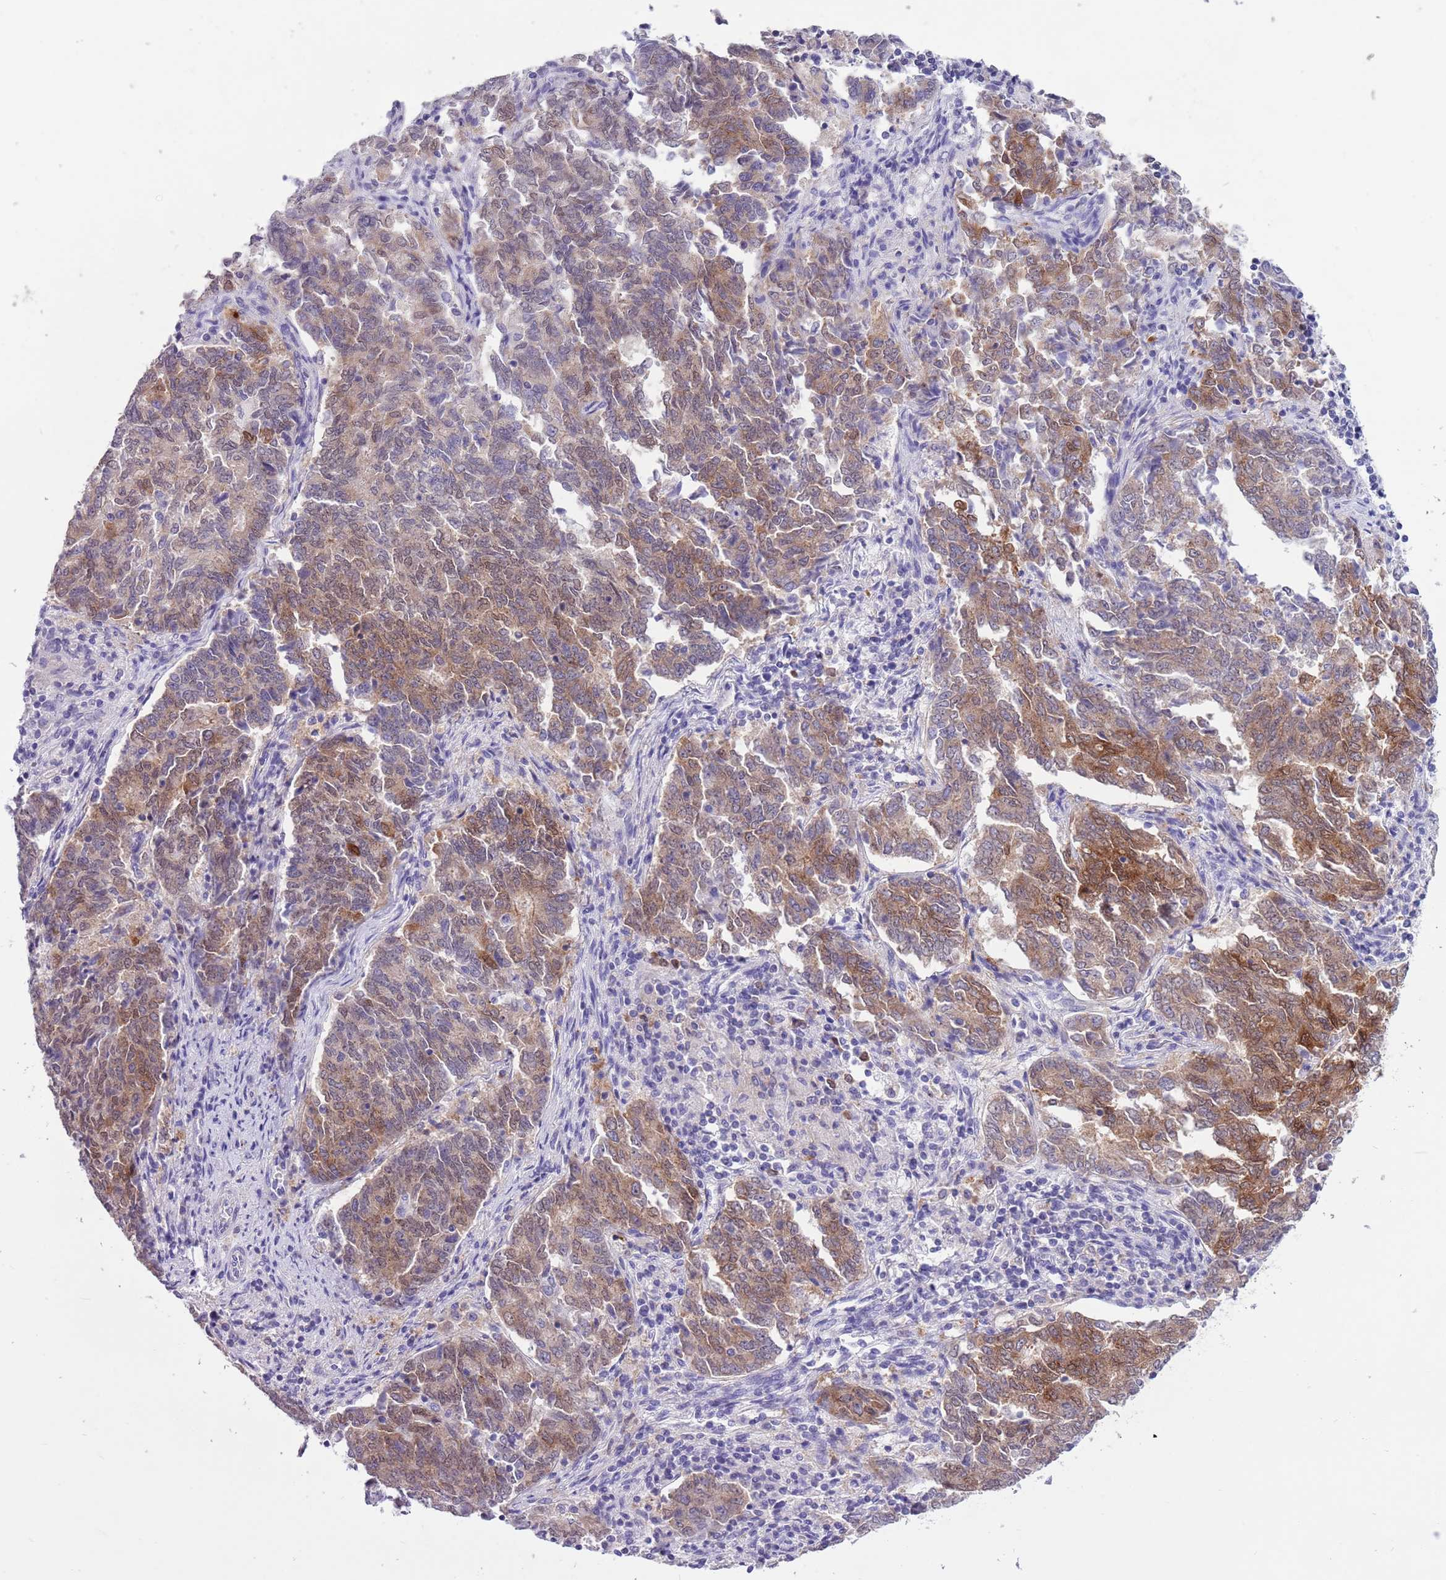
{"staining": {"intensity": "moderate", "quantity": "25%-75%", "location": "cytoplasmic/membranous"}, "tissue": "endometrial cancer", "cell_type": "Tumor cells", "image_type": "cancer", "snomed": [{"axis": "morphology", "description": "Adenocarcinoma, NOS"}, {"axis": "topography", "description": "Endometrium"}], "caption": "Endometrial cancer (adenocarcinoma) was stained to show a protein in brown. There is medium levels of moderate cytoplasmic/membranous staining in about 25%-75% of tumor cells. The staining is performed using DAB brown chromogen to label protein expression. The nuclei are counter-stained blue using hematoxylin.", "gene": "PFKFB2", "patient": {"sex": "female", "age": 80}}